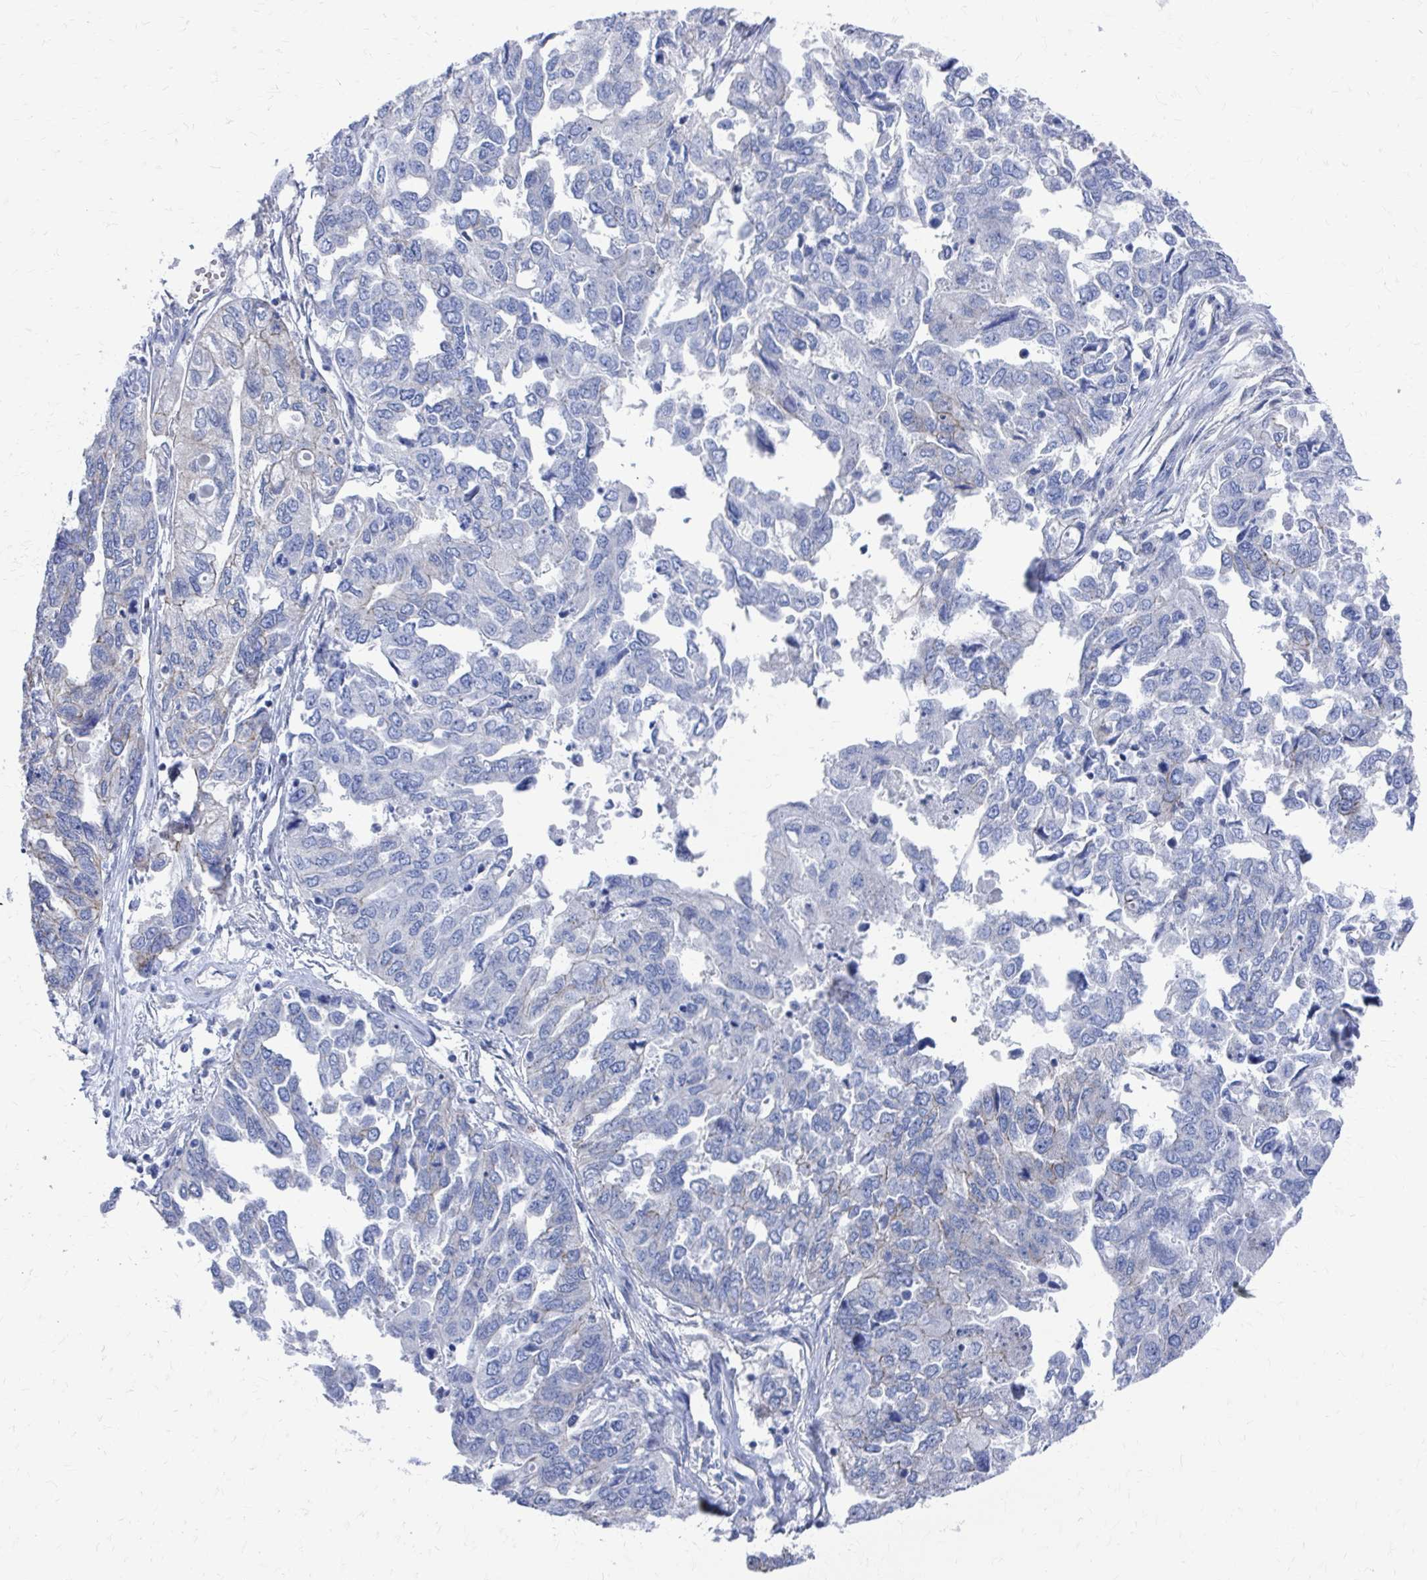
{"staining": {"intensity": "negative", "quantity": "none", "location": "none"}, "tissue": "ovarian cancer", "cell_type": "Tumor cells", "image_type": "cancer", "snomed": [{"axis": "morphology", "description": "Cystadenocarcinoma, serous, NOS"}, {"axis": "topography", "description": "Ovary"}], "caption": "Histopathology image shows no protein positivity in tumor cells of ovarian cancer tissue. Brightfield microscopy of immunohistochemistry (IHC) stained with DAB (3,3'-diaminobenzidine) (brown) and hematoxylin (blue), captured at high magnification.", "gene": "PLEKHG7", "patient": {"sex": "female", "age": 53}}